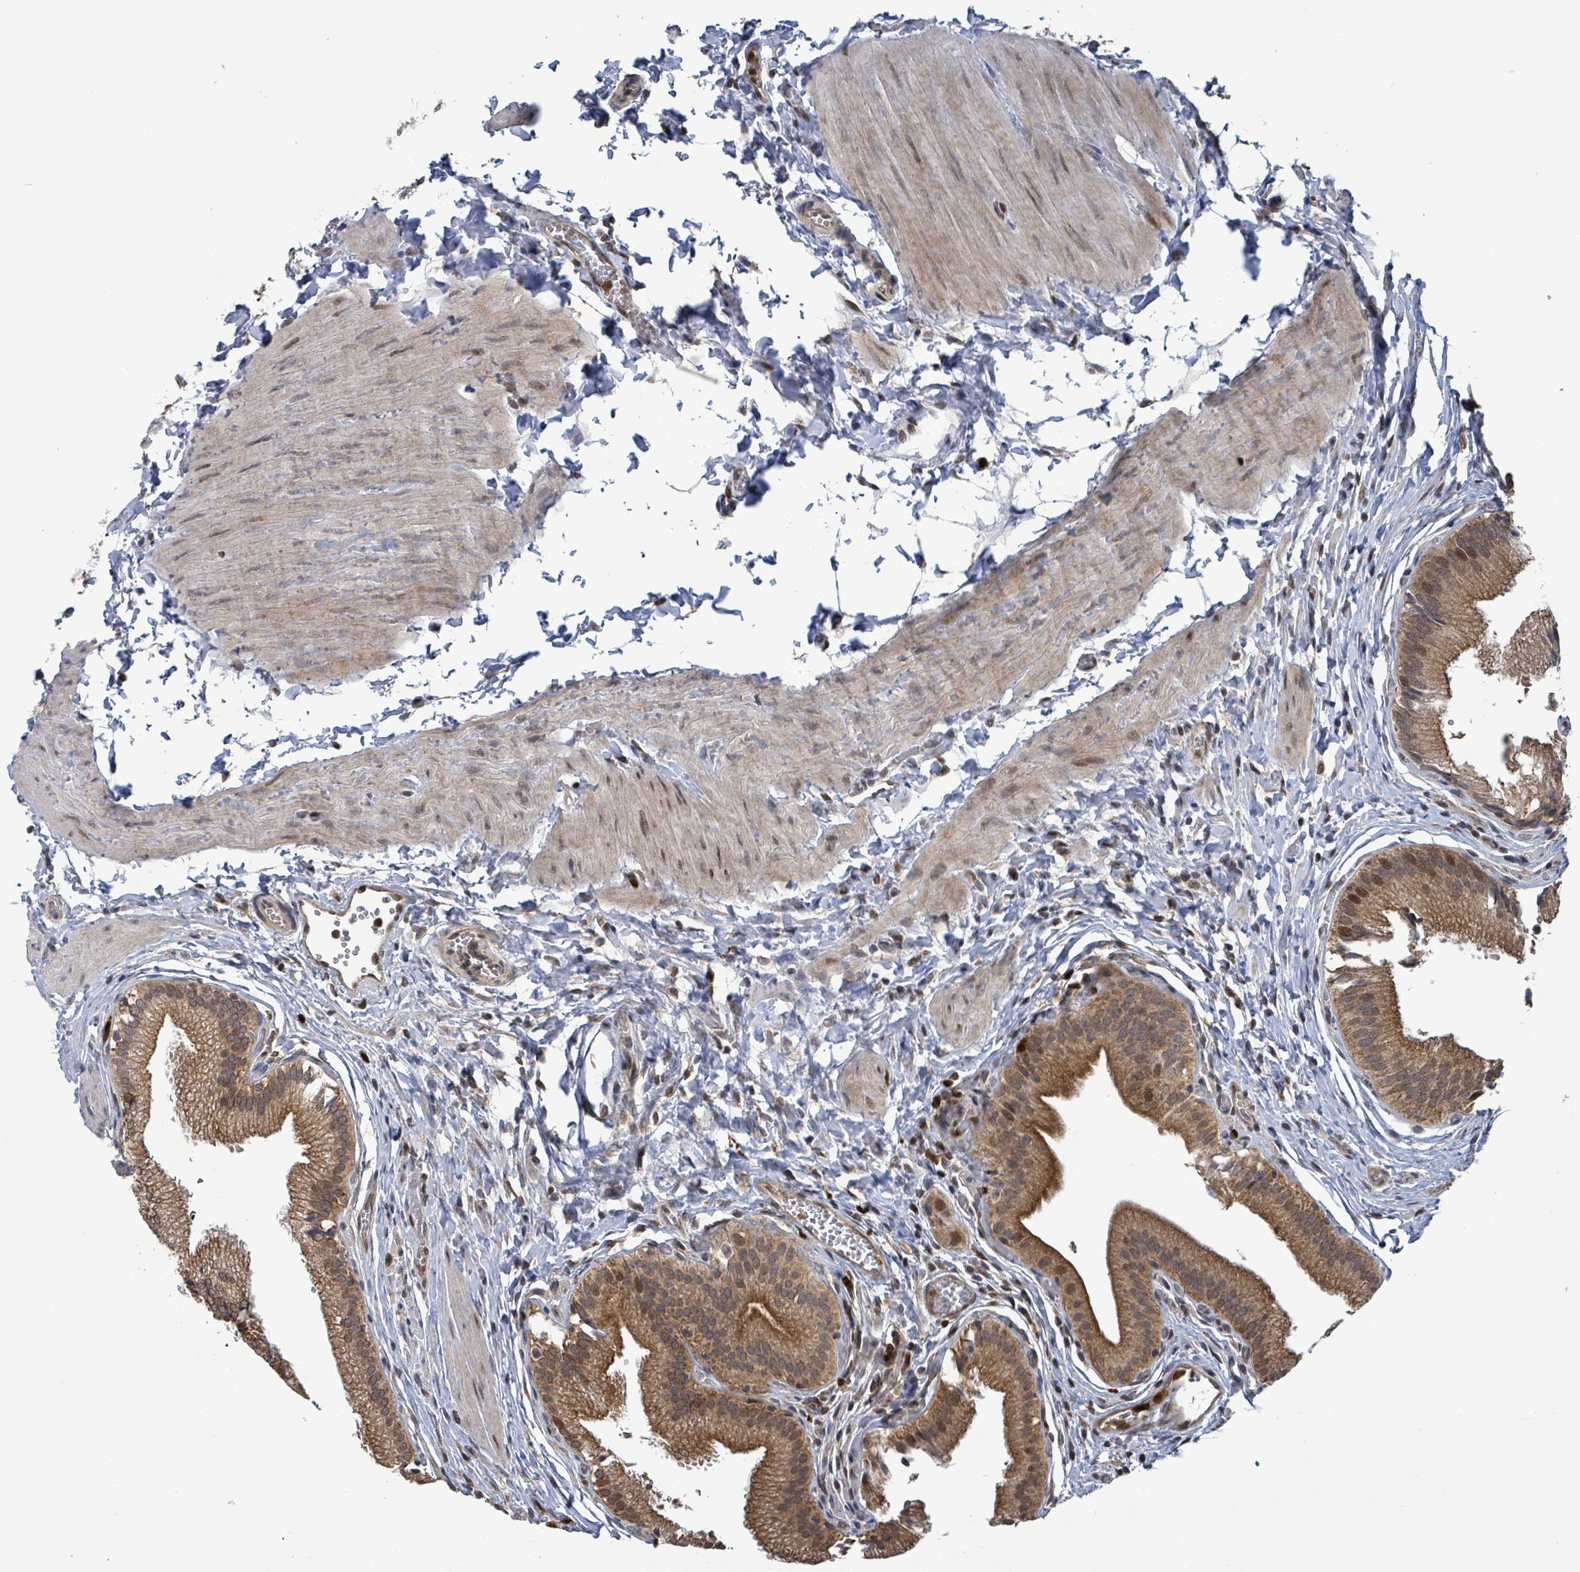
{"staining": {"intensity": "strong", "quantity": ">75%", "location": "cytoplasmic/membranous,nuclear"}, "tissue": "gallbladder", "cell_type": "Glandular cells", "image_type": "normal", "snomed": [{"axis": "morphology", "description": "Normal tissue, NOS"}, {"axis": "topography", "description": "Gallbladder"}, {"axis": "topography", "description": "Peripheral nerve tissue"}], "caption": "The micrograph shows a brown stain indicating the presence of a protein in the cytoplasmic/membranous,nuclear of glandular cells in gallbladder. The protein of interest is stained brown, and the nuclei are stained in blue (DAB IHC with brightfield microscopy, high magnification).", "gene": "COQ6", "patient": {"sex": "male", "age": 17}}